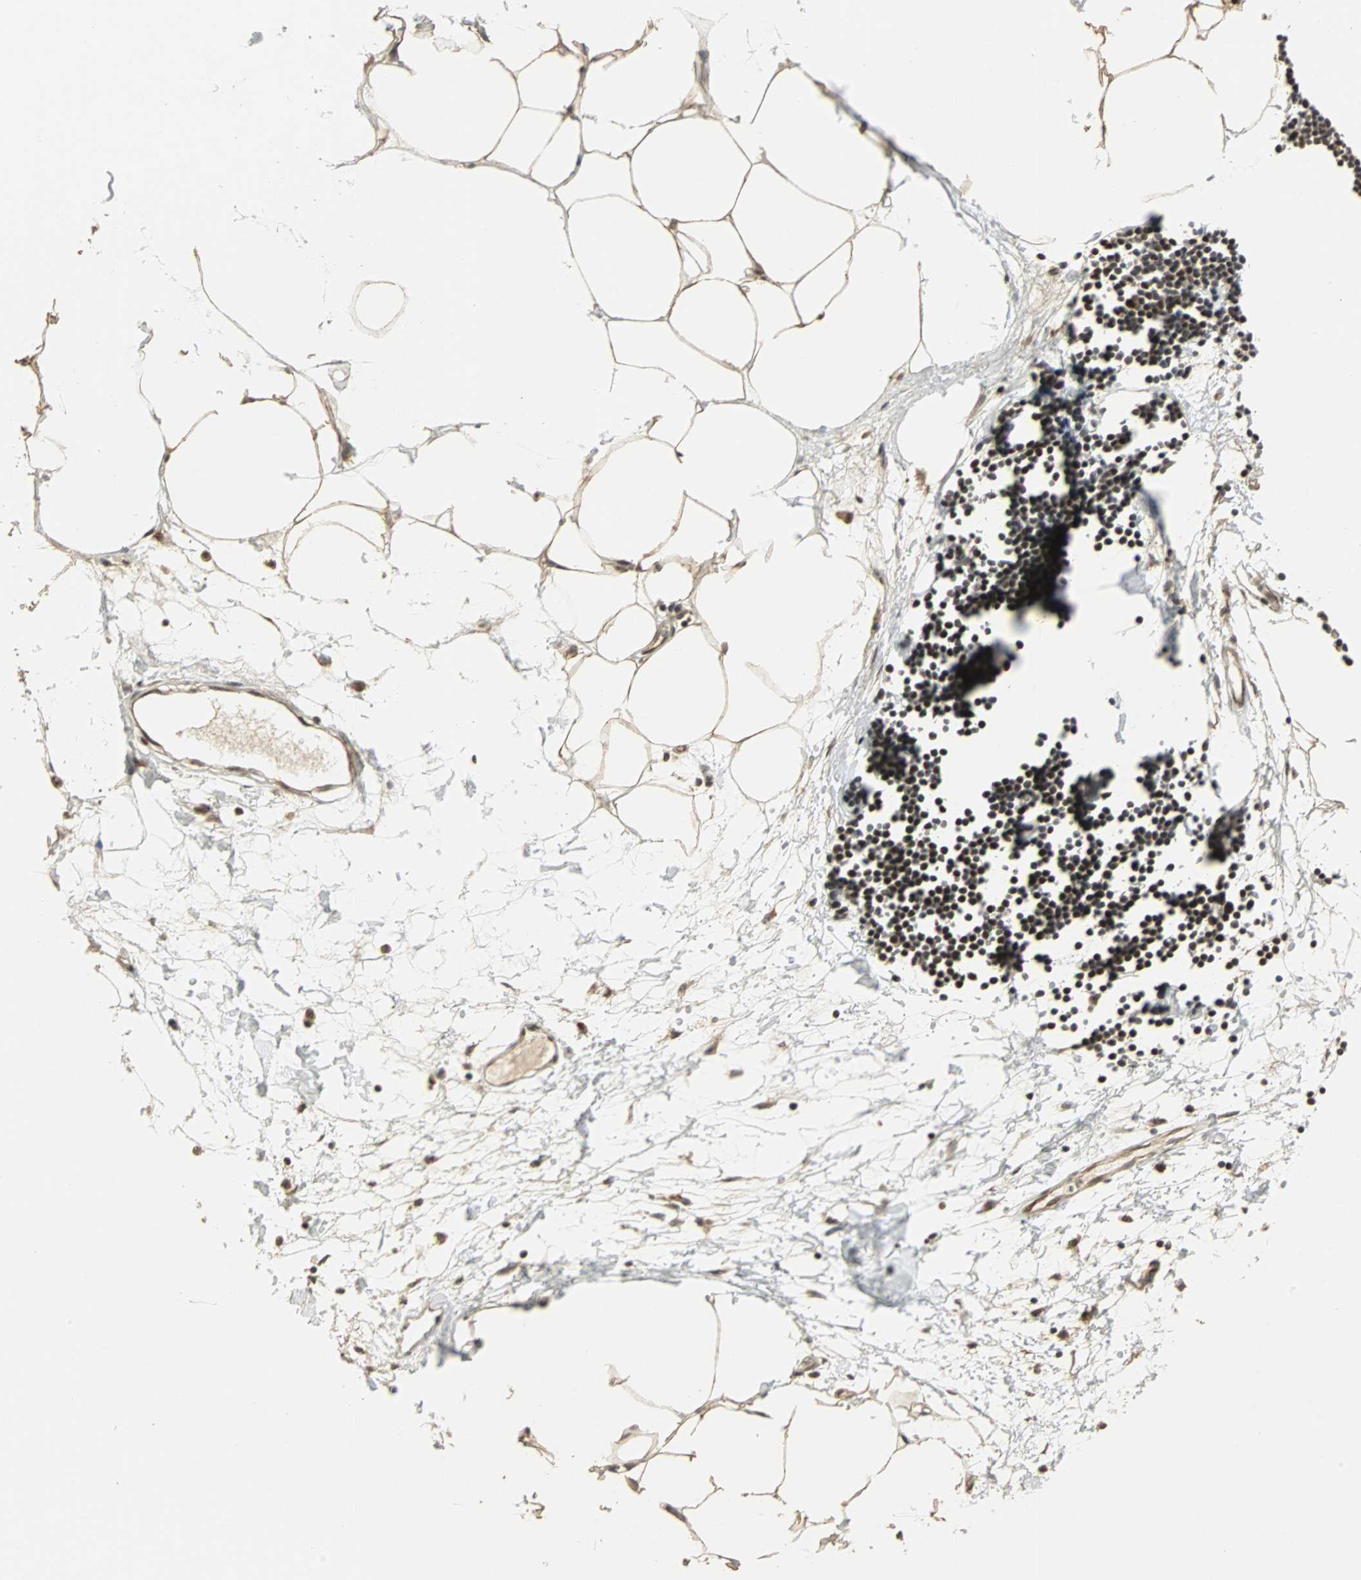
{"staining": {"intensity": "moderate", "quantity": ">75%", "location": "cytoplasmic/membranous"}, "tissue": "adipose tissue", "cell_type": "Adipocytes", "image_type": "normal", "snomed": [{"axis": "morphology", "description": "Normal tissue, NOS"}, {"axis": "morphology", "description": "Adenocarcinoma, NOS"}, {"axis": "topography", "description": "Colon"}, {"axis": "topography", "description": "Peripheral nerve tissue"}], "caption": "Immunohistochemical staining of benign adipose tissue exhibits >75% levels of moderate cytoplasmic/membranous protein staining in approximately >75% of adipocytes.", "gene": "MED4", "patient": {"sex": "male", "age": 14}}